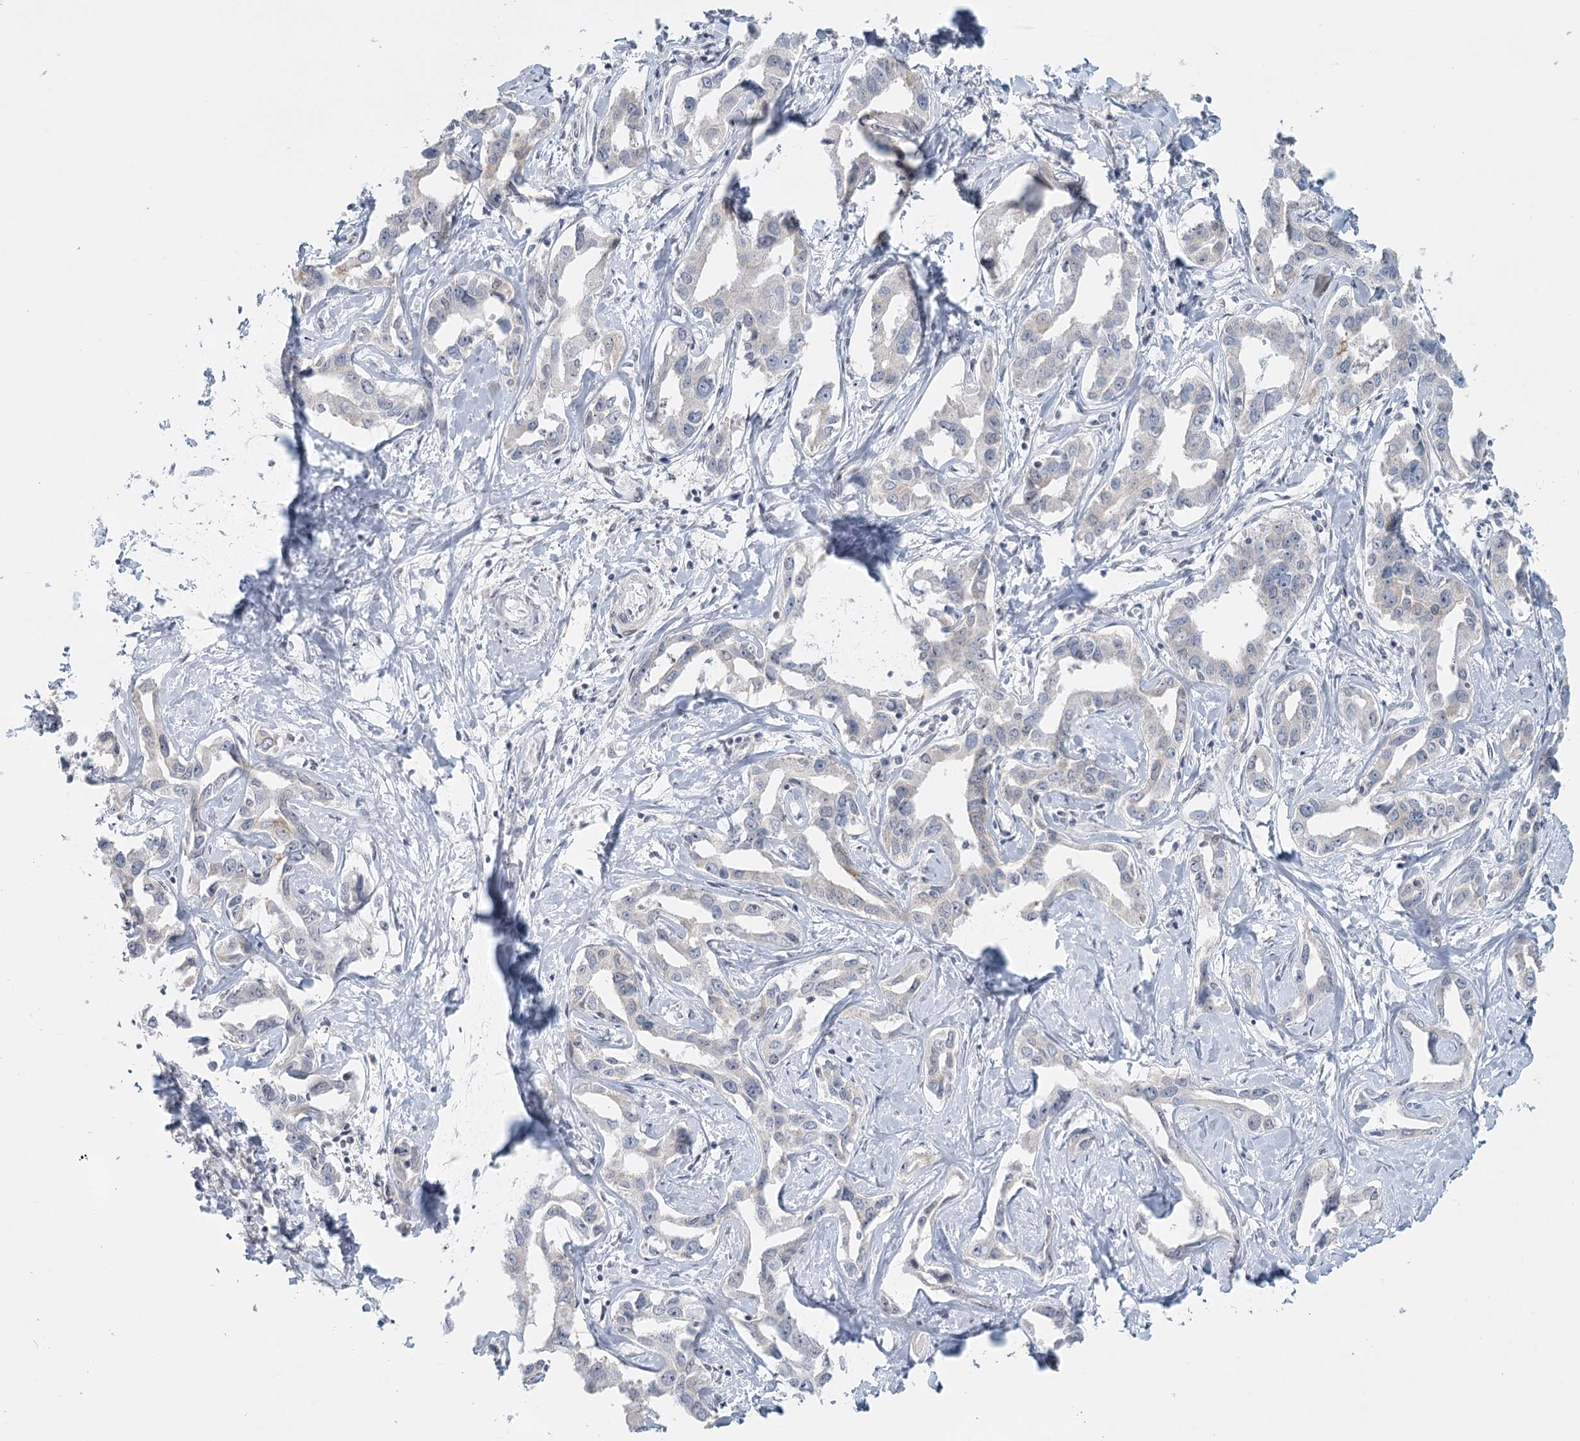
{"staining": {"intensity": "negative", "quantity": "none", "location": "none"}, "tissue": "liver cancer", "cell_type": "Tumor cells", "image_type": "cancer", "snomed": [{"axis": "morphology", "description": "Cholangiocarcinoma"}, {"axis": "topography", "description": "Liver"}], "caption": "There is no significant positivity in tumor cells of cholangiocarcinoma (liver). Brightfield microscopy of IHC stained with DAB (brown) and hematoxylin (blue), captured at high magnification.", "gene": "TMEM70", "patient": {"sex": "male", "age": 59}}